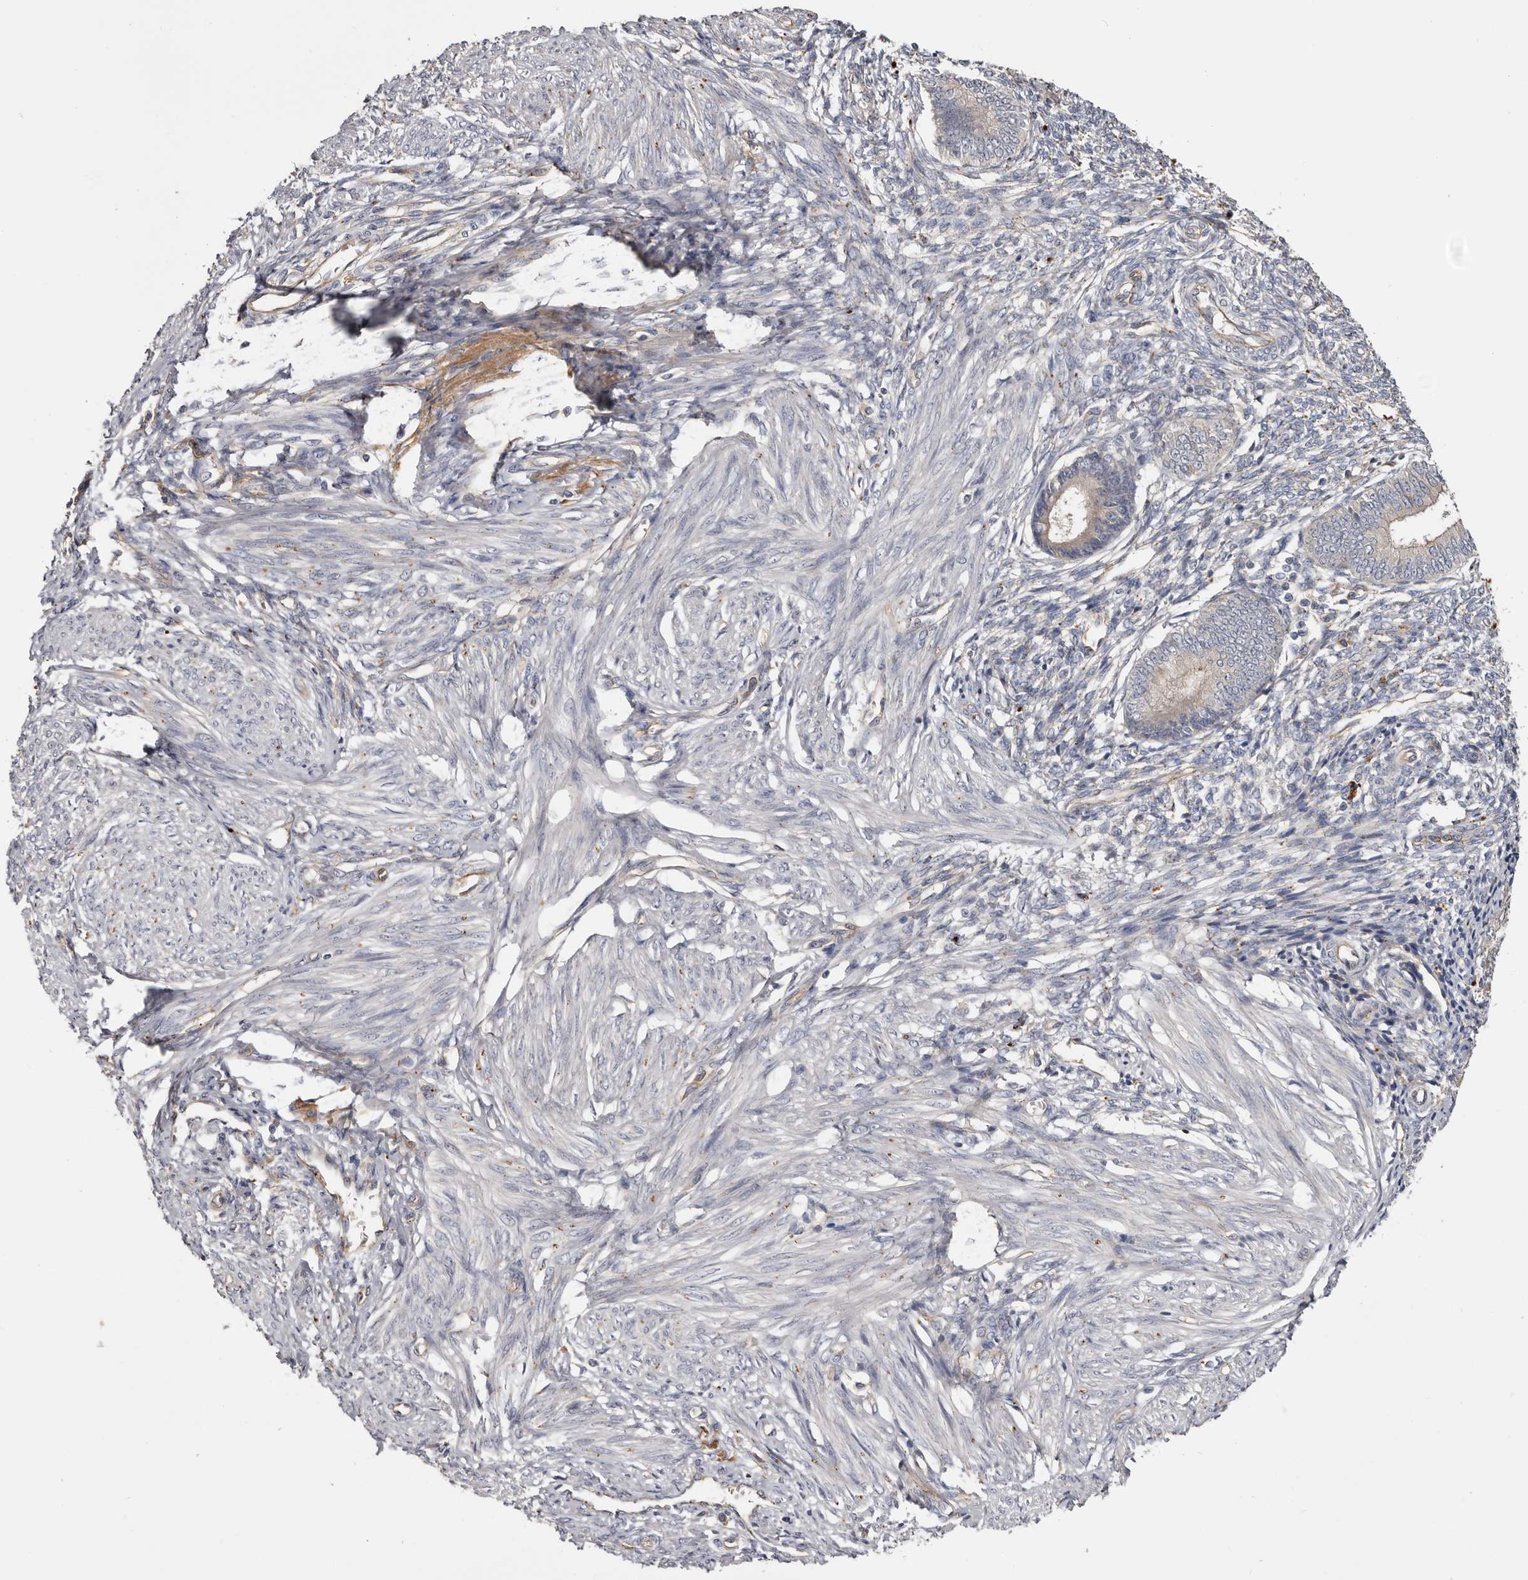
{"staining": {"intensity": "negative", "quantity": "none", "location": "none"}, "tissue": "endometrium", "cell_type": "Cells in endometrial stroma", "image_type": "normal", "snomed": [{"axis": "morphology", "description": "Normal tissue, NOS"}, {"axis": "topography", "description": "Endometrium"}], "caption": "A histopathology image of endometrium stained for a protein demonstrates no brown staining in cells in endometrial stroma.", "gene": "INKA2", "patient": {"sex": "female", "age": 46}}